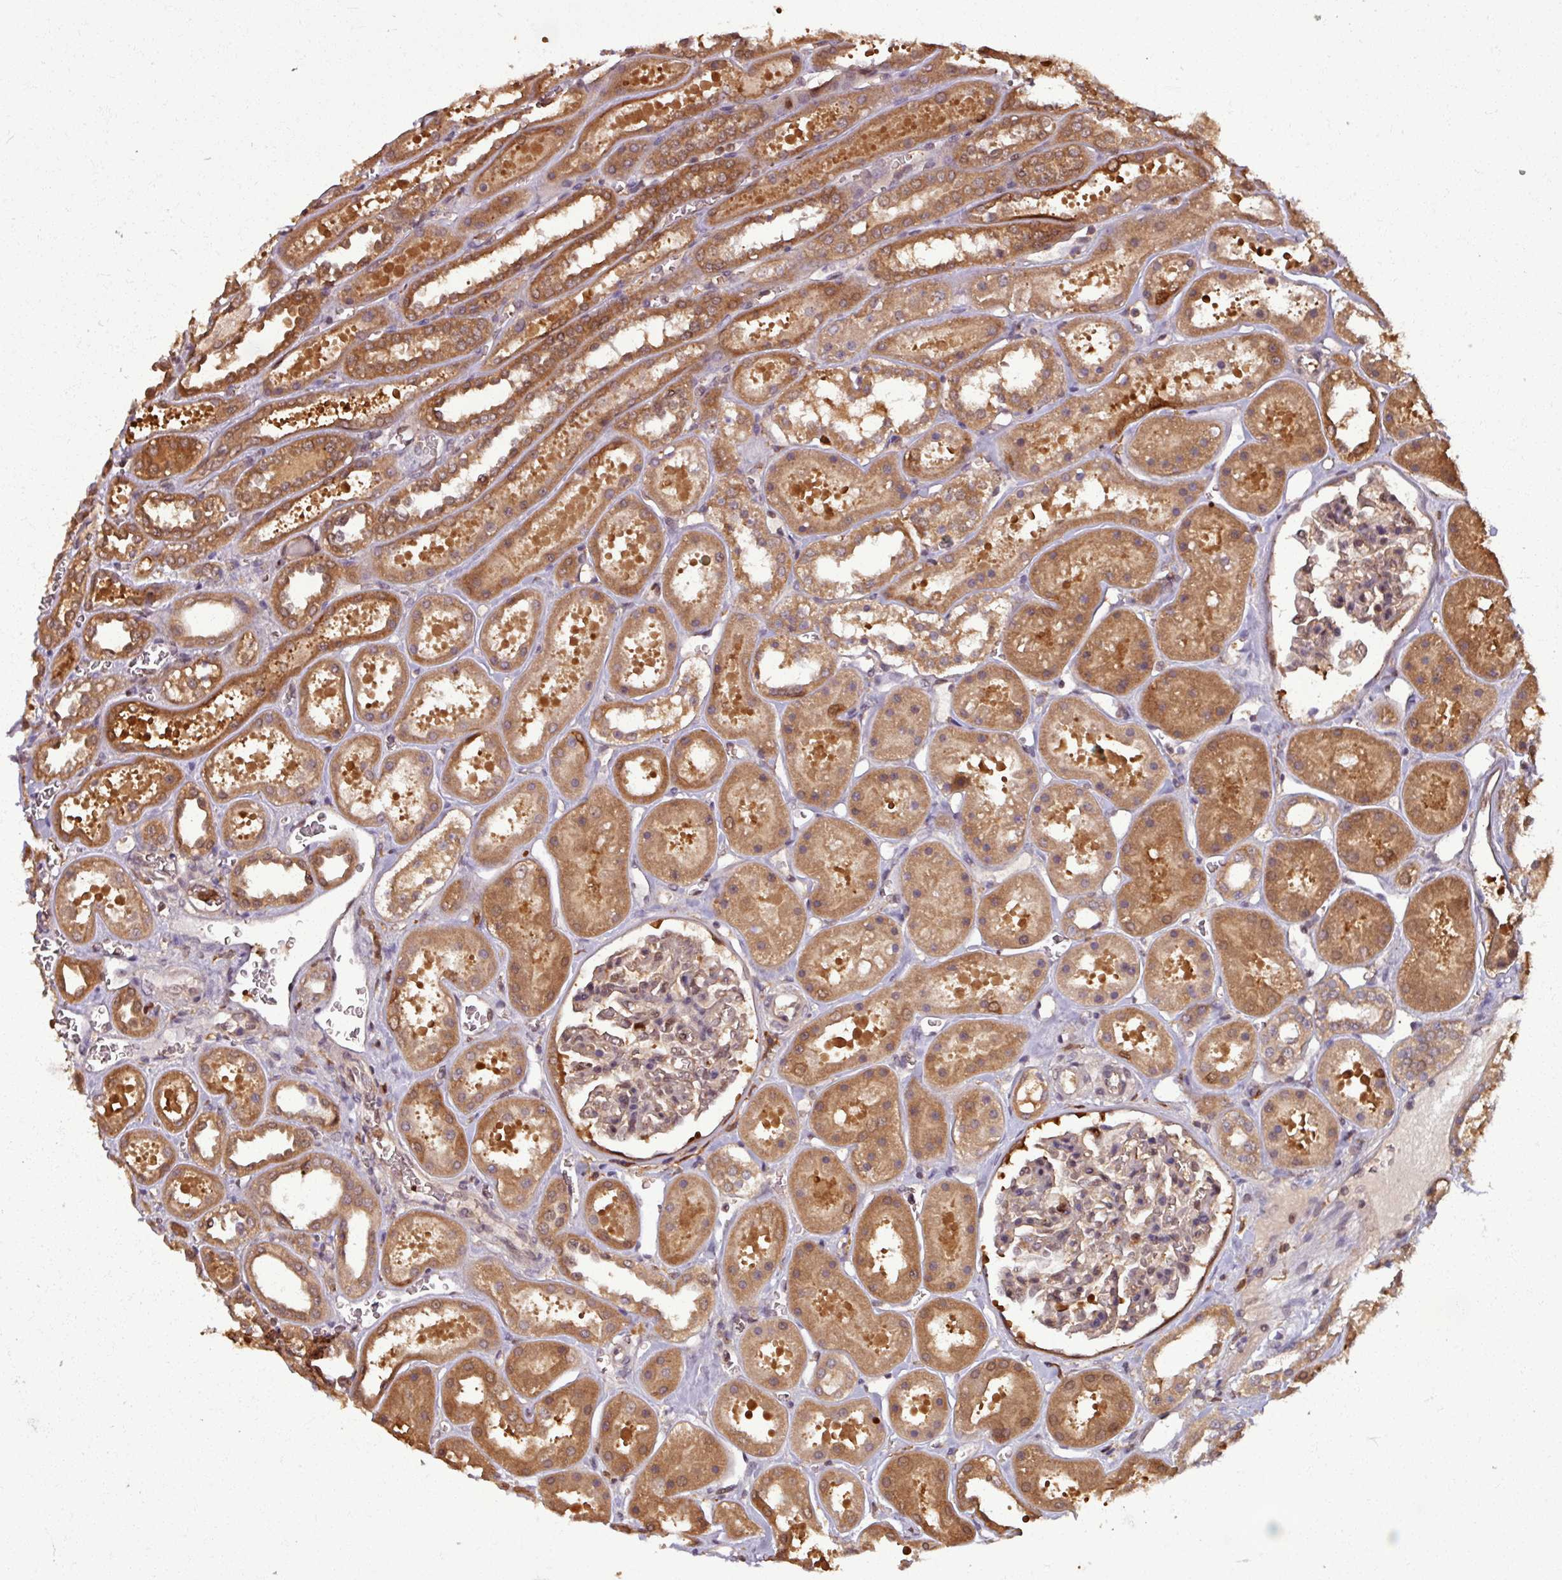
{"staining": {"intensity": "moderate", "quantity": "25%-75%", "location": "cytoplasmic/membranous,nuclear"}, "tissue": "kidney", "cell_type": "Cells in glomeruli", "image_type": "normal", "snomed": [{"axis": "morphology", "description": "Normal tissue, NOS"}, {"axis": "topography", "description": "Kidney"}], "caption": "This histopathology image shows benign kidney stained with immunohistochemistry (IHC) to label a protein in brown. The cytoplasmic/membranous,nuclear of cells in glomeruli show moderate positivity for the protein. Nuclei are counter-stained blue.", "gene": "KCTD11", "patient": {"sex": "female", "age": 41}}